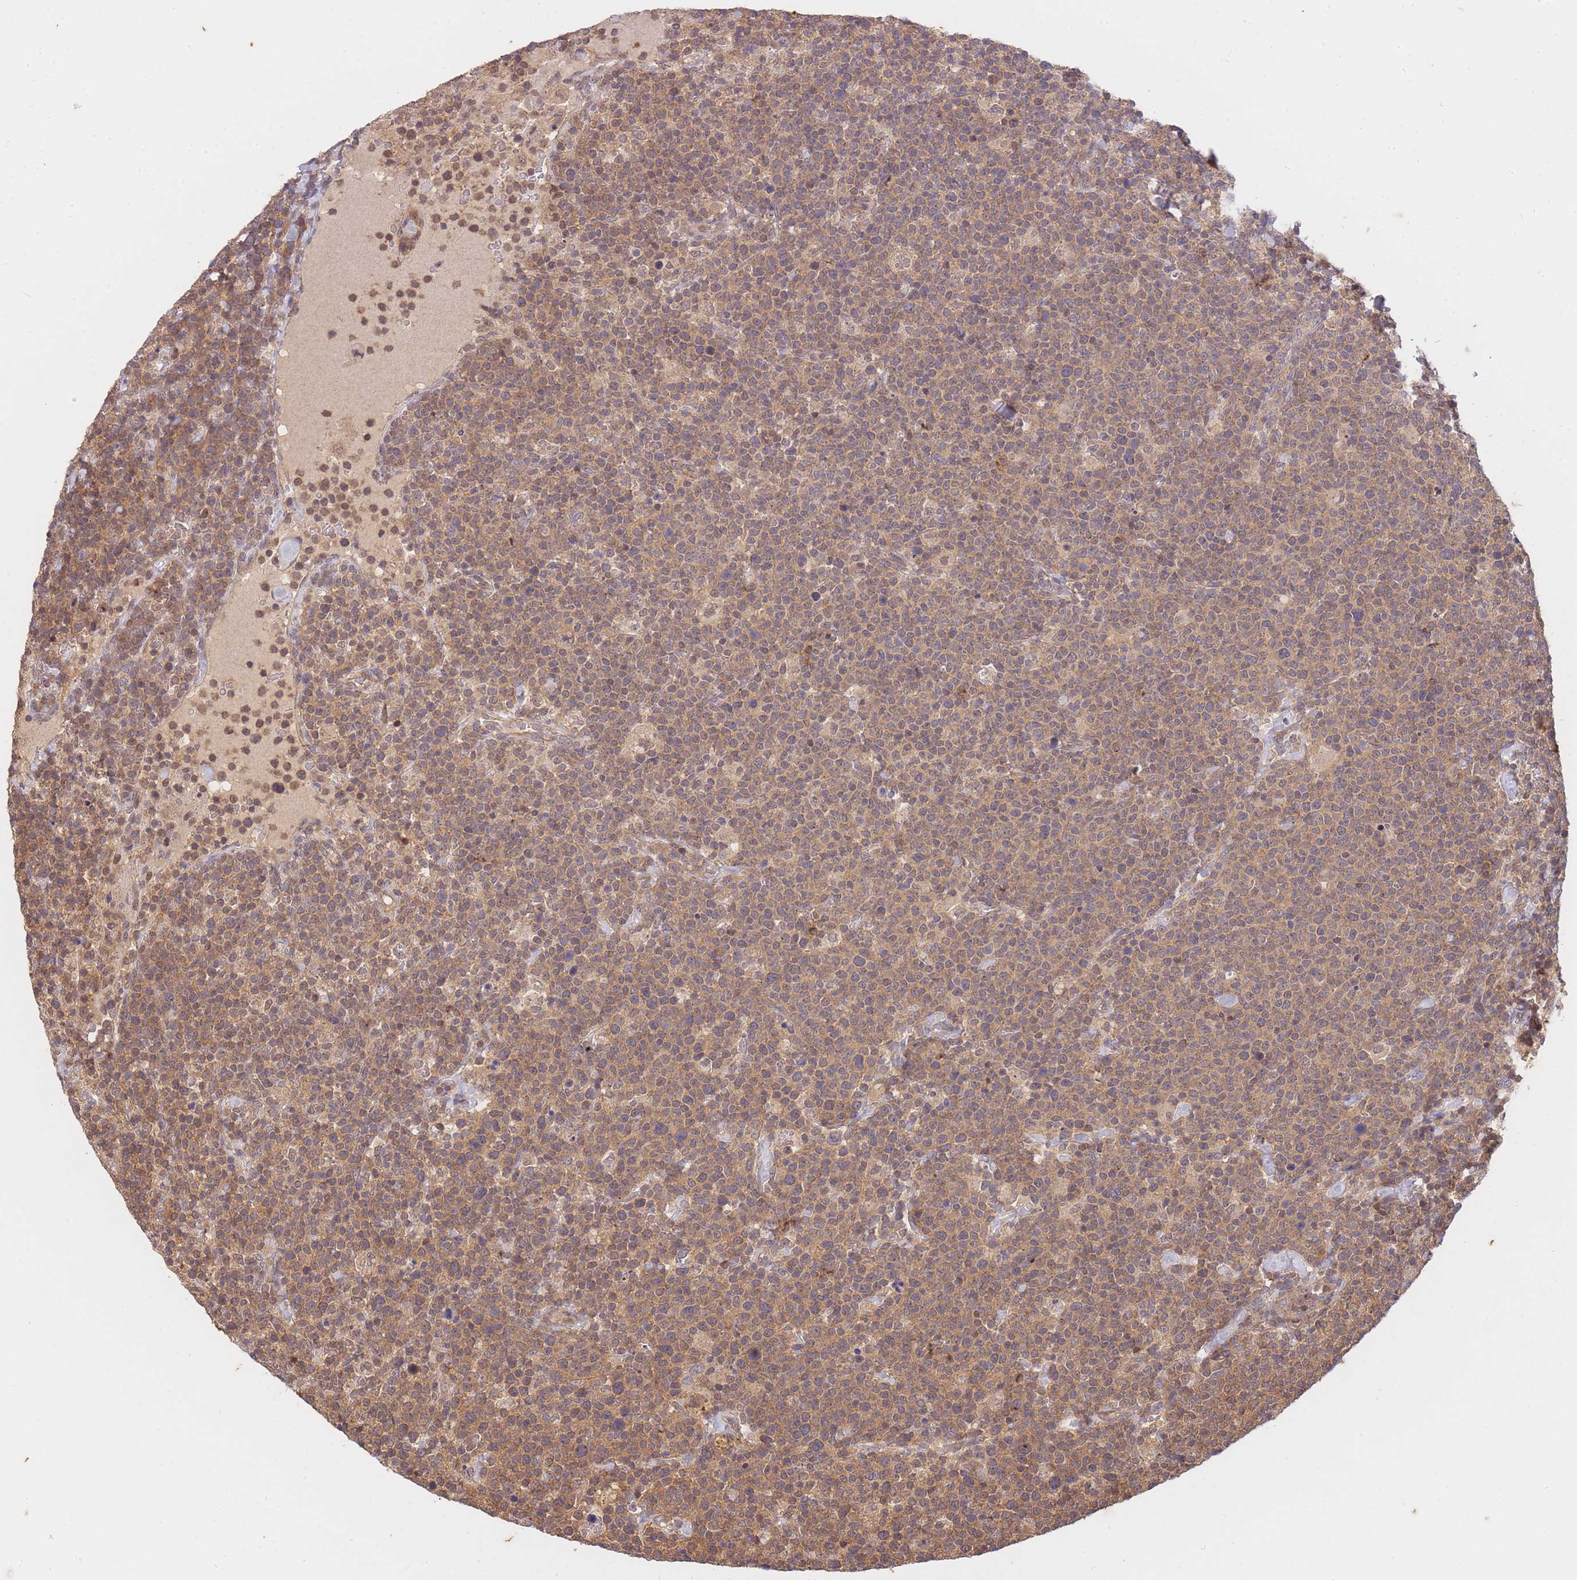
{"staining": {"intensity": "moderate", "quantity": ">75%", "location": "cytoplasmic/membranous"}, "tissue": "lymphoma", "cell_type": "Tumor cells", "image_type": "cancer", "snomed": [{"axis": "morphology", "description": "Malignant lymphoma, non-Hodgkin's type, High grade"}, {"axis": "topography", "description": "Lymph node"}], "caption": "About >75% of tumor cells in human lymphoma show moderate cytoplasmic/membranous protein staining as visualized by brown immunohistochemical staining.", "gene": "ST8SIA4", "patient": {"sex": "male", "age": 61}}